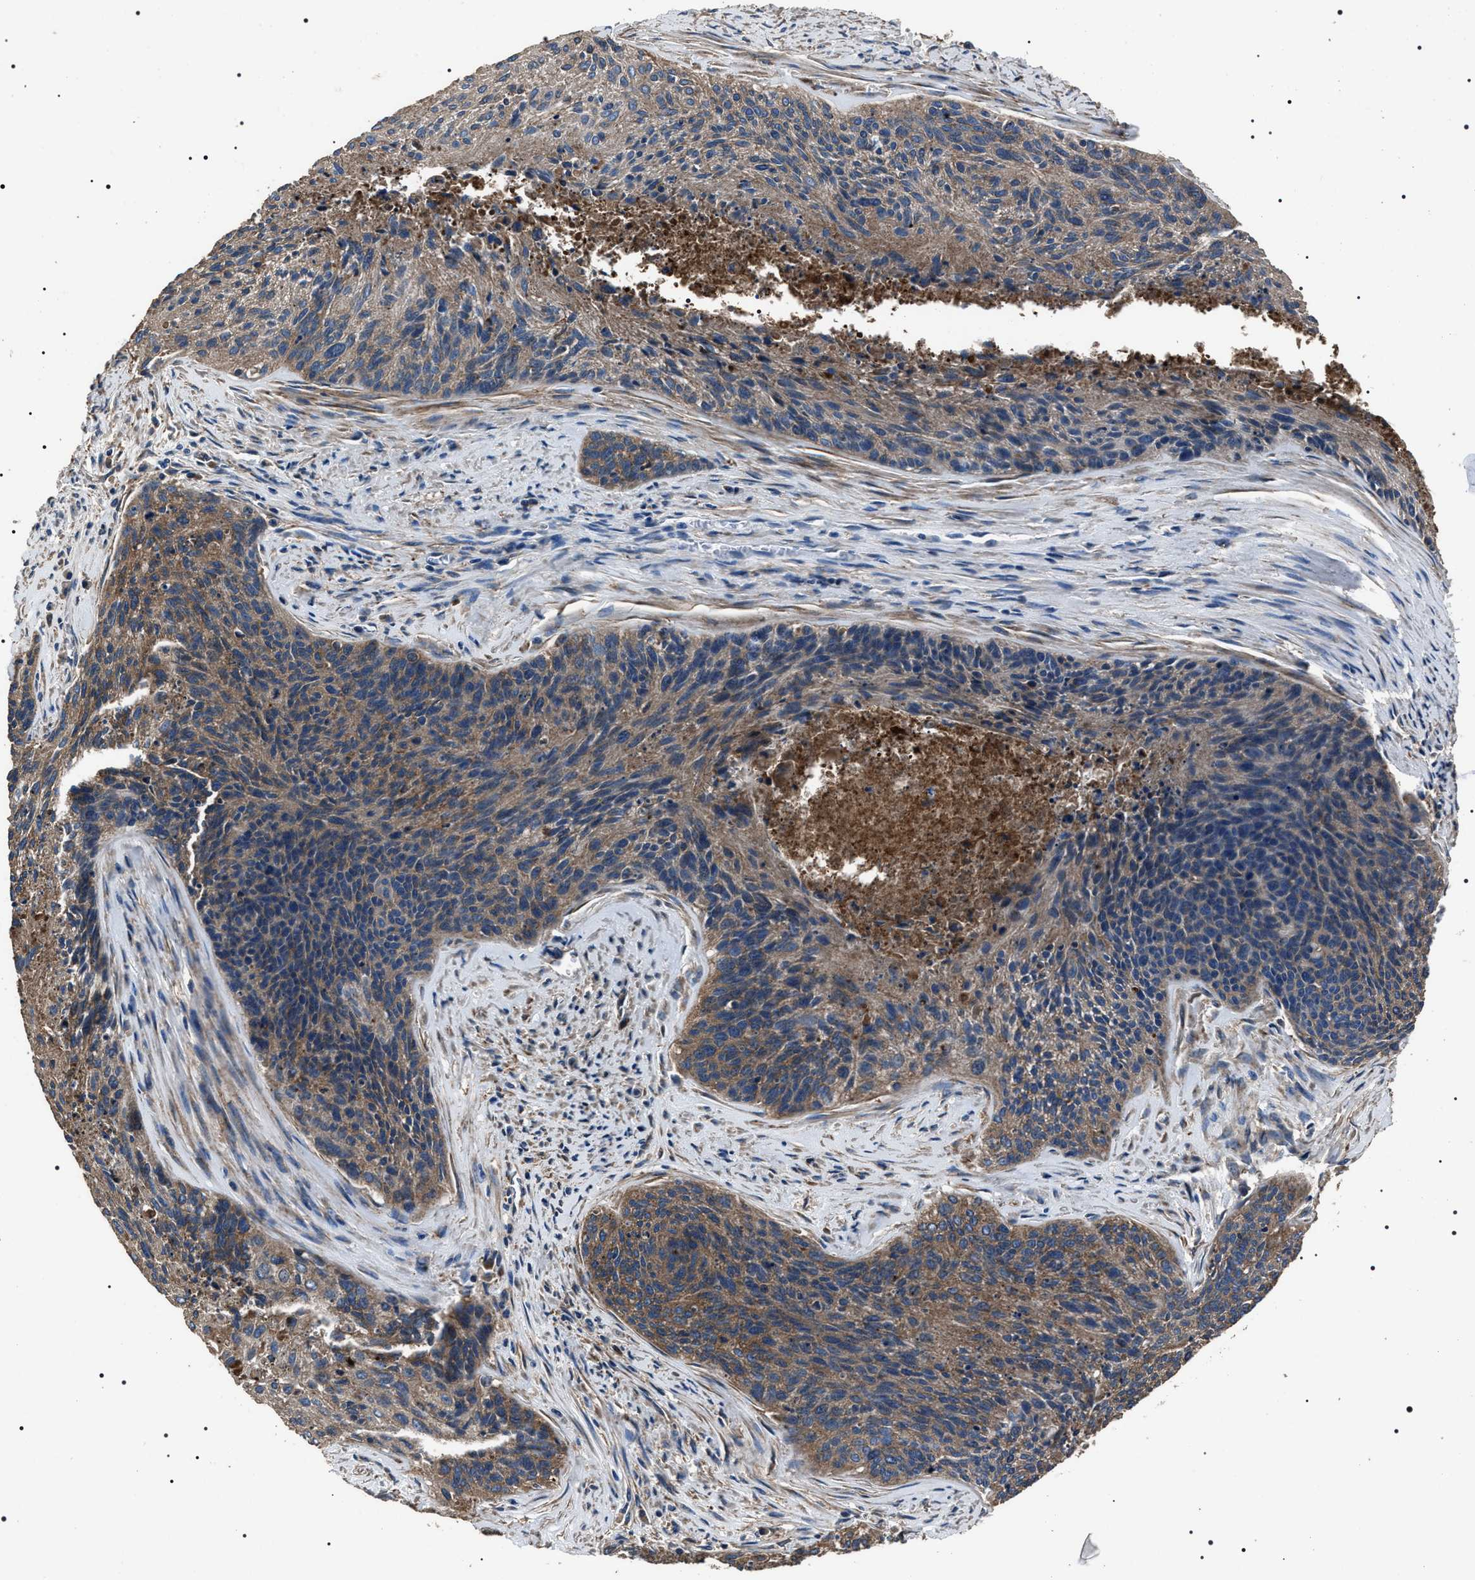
{"staining": {"intensity": "moderate", "quantity": "25%-75%", "location": "cytoplasmic/membranous"}, "tissue": "cervical cancer", "cell_type": "Tumor cells", "image_type": "cancer", "snomed": [{"axis": "morphology", "description": "Squamous cell carcinoma, NOS"}, {"axis": "topography", "description": "Cervix"}], "caption": "A photomicrograph of squamous cell carcinoma (cervical) stained for a protein shows moderate cytoplasmic/membranous brown staining in tumor cells.", "gene": "HSCB", "patient": {"sex": "female", "age": 55}}